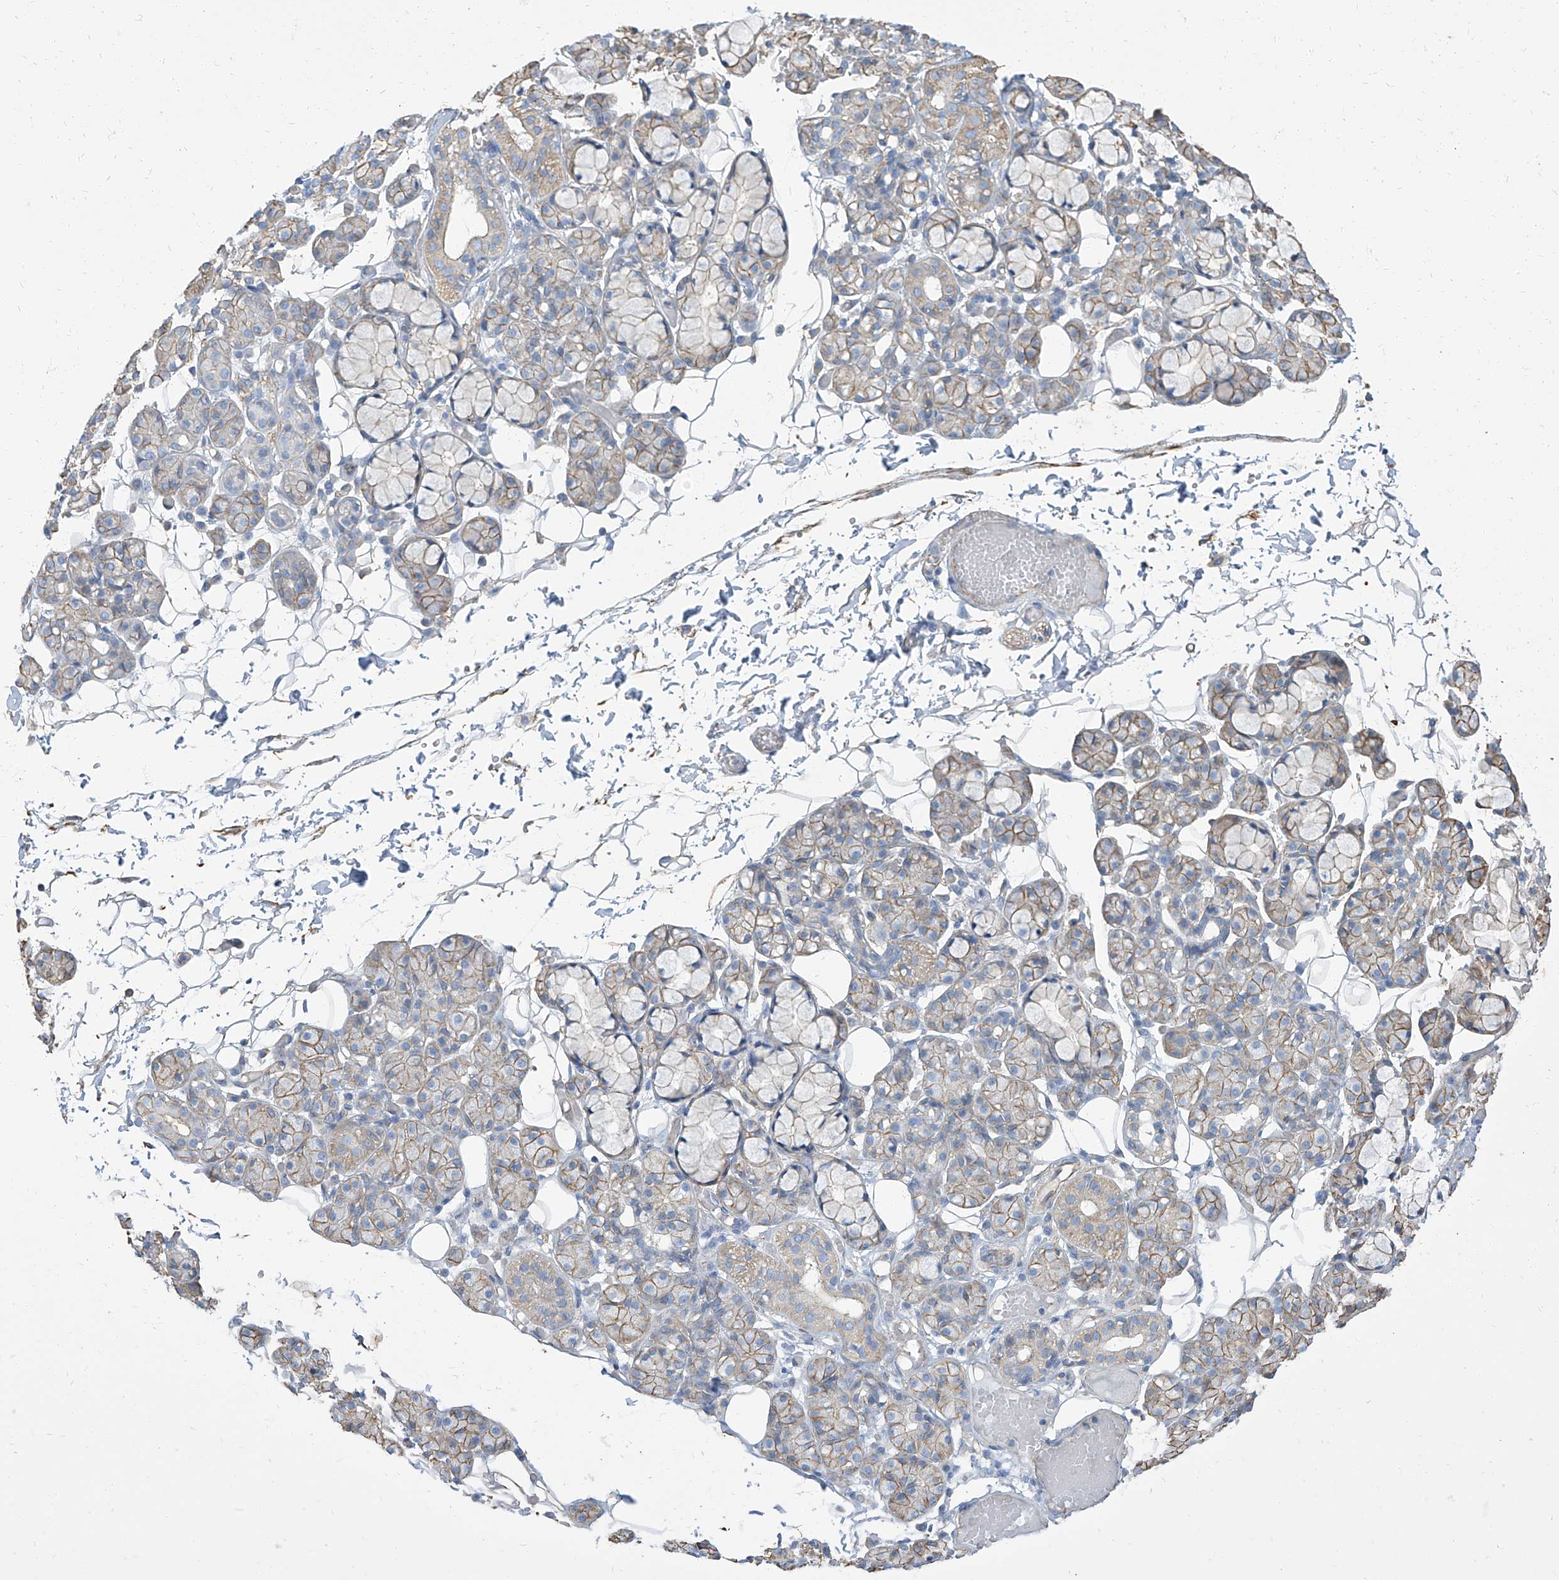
{"staining": {"intensity": "moderate", "quantity": "25%-75%", "location": "cytoplasmic/membranous"}, "tissue": "salivary gland", "cell_type": "Glandular cells", "image_type": "normal", "snomed": [{"axis": "morphology", "description": "Normal tissue, NOS"}, {"axis": "topography", "description": "Salivary gland"}], "caption": "Human salivary gland stained with a brown dye demonstrates moderate cytoplasmic/membranous positive staining in approximately 25%-75% of glandular cells.", "gene": "TXLNB", "patient": {"sex": "male", "age": 63}}